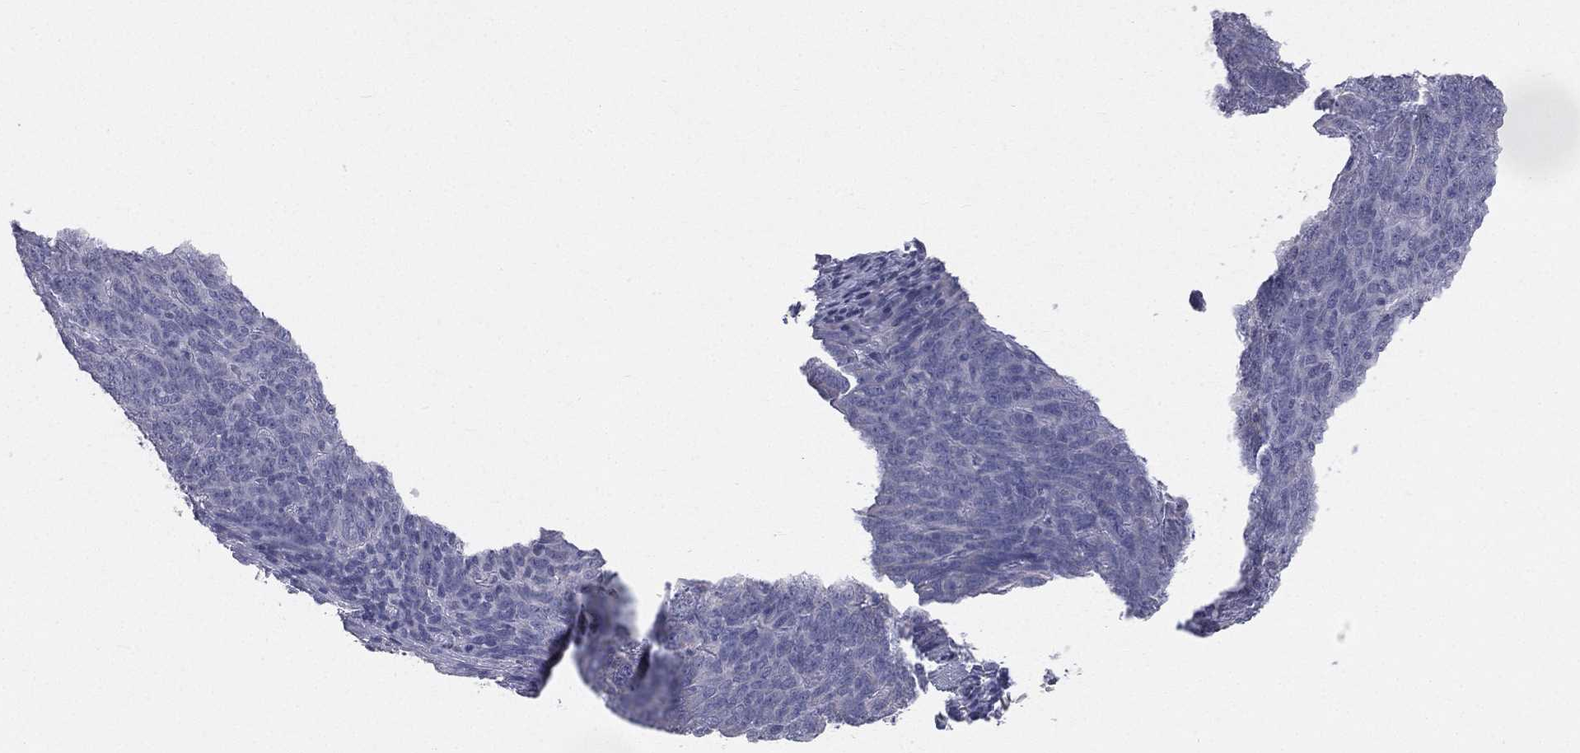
{"staining": {"intensity": "negative", "quantity": "none", "location": "none"}, "tissue": "skin cancer", "cell_type": "Tumor cells", "image_type": "cancer", "snomed": [{"axis": "morphology", "description": "Squamous cell carcinoma, NOS"}, {"axis": "topography", "description": "Skin"}, {"axis": "topography", "description": "Anal"}], "caption": "Immunohistochemical staining of human skin squamous cell carcinoma exhibits no significant staining in tumor cells.", "gene": "STK31", "patient": {"sex": "female", "age": 51}}